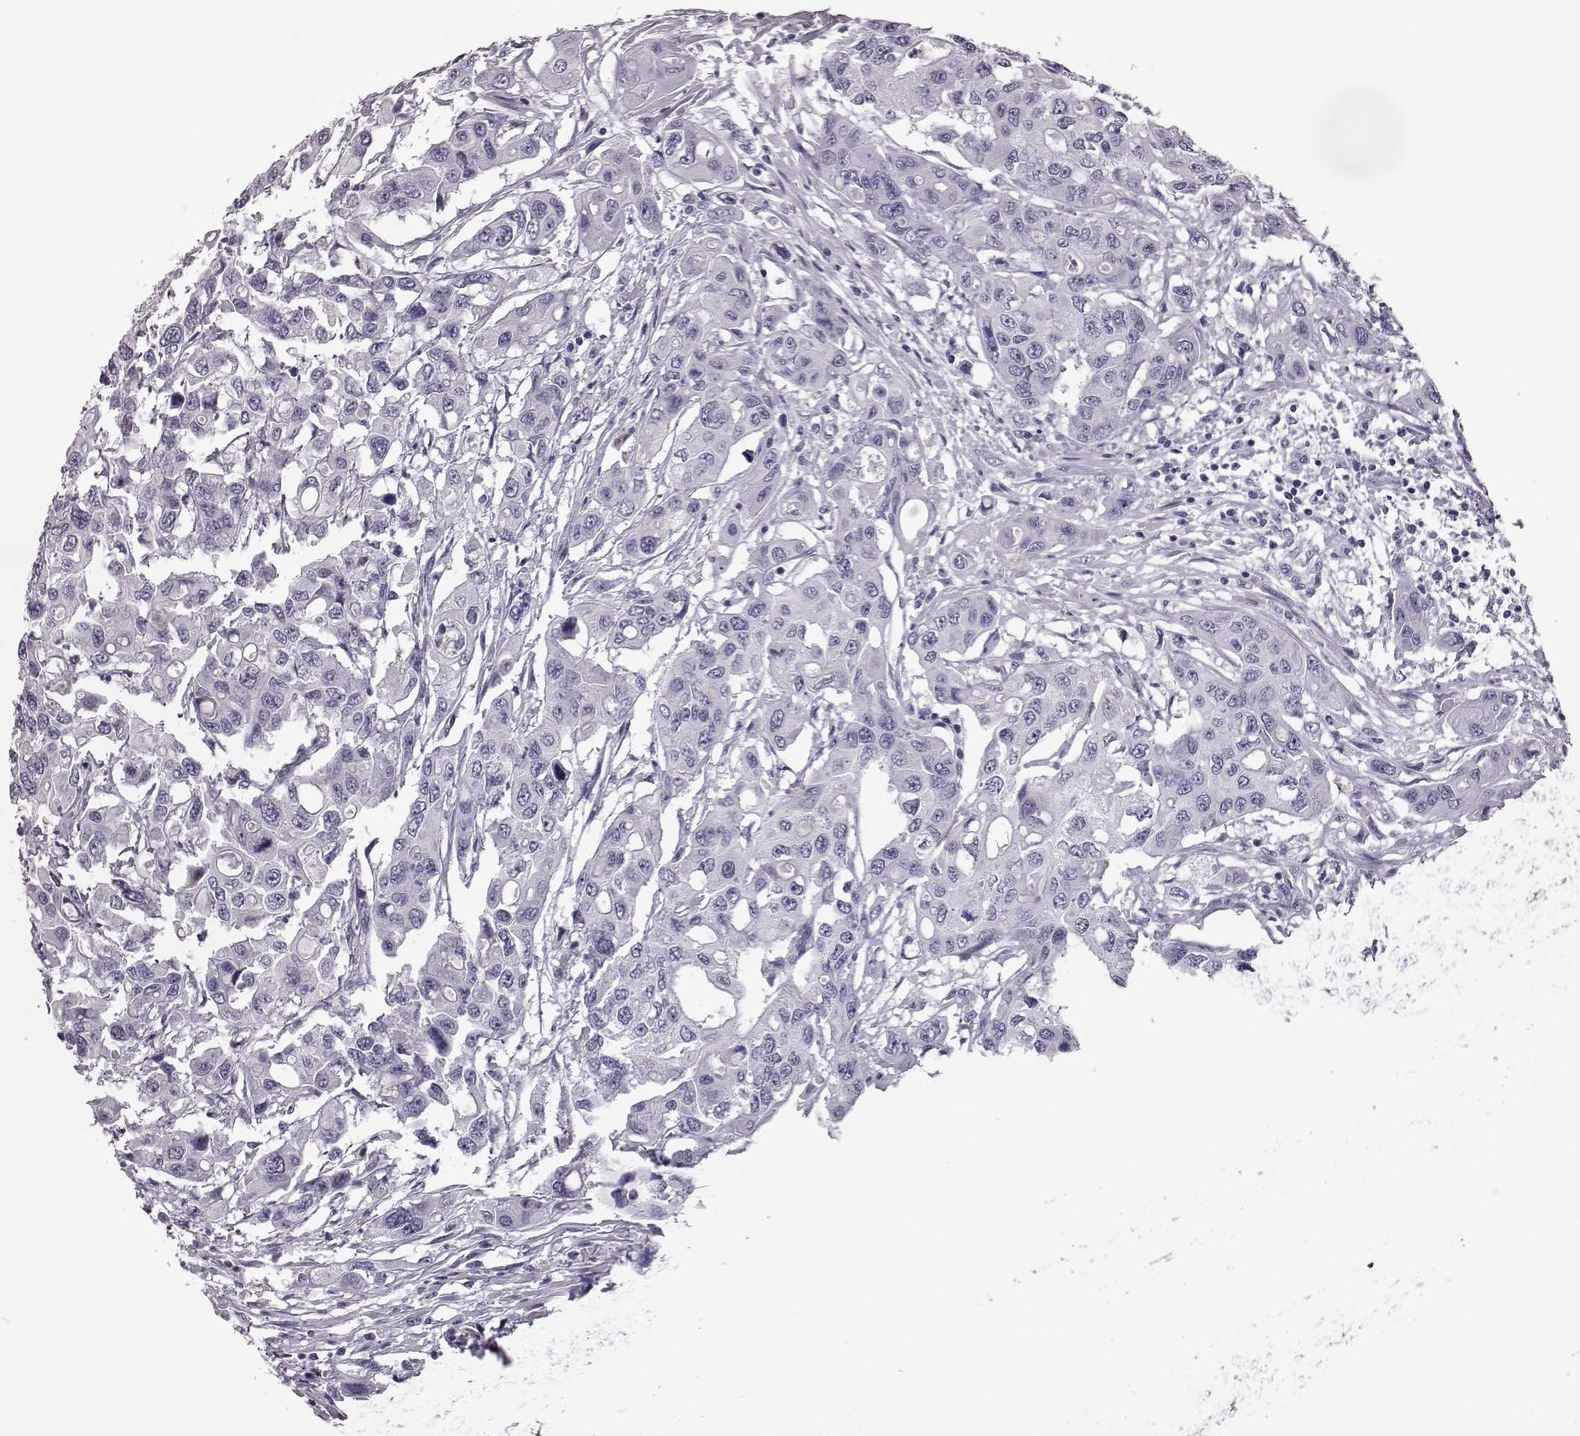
{"staining": {"intensity": "negative", "quantity": "none", "location": "none"}, "tissue": "colorectal cancer", "cell_type": "Tumor cells", "image_type": "cancer", "snomed": [{"axis": "morphology", "description": "Adenocarcinoma, NOS"}, {"axis": "topography", "description": "Colon"}], "caption": "Human colorectal adenocarcinoma stained for a protein using IHC exhibits no expression in tumor cells.", "gene": "CCL19", "patient": {"sex": "male", "age": 77}}